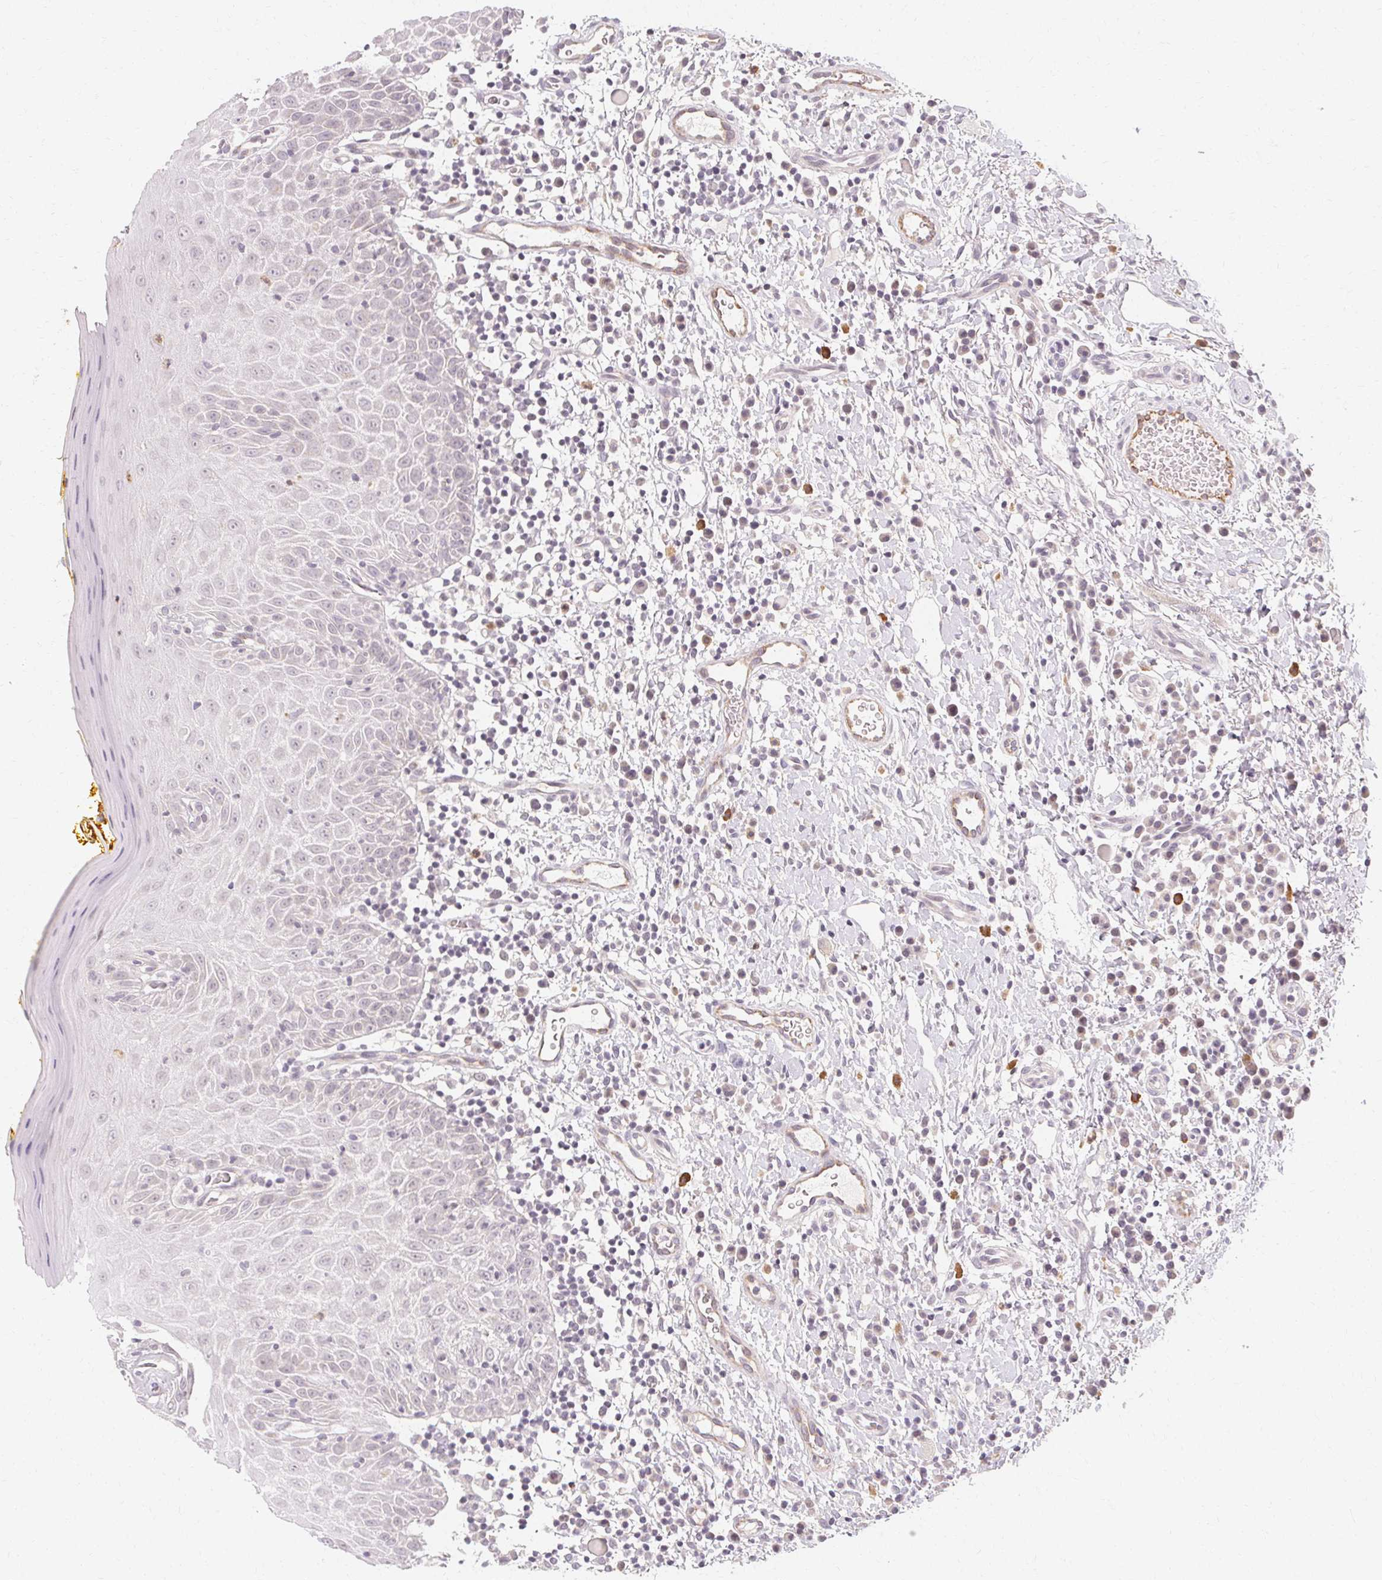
{"staining": {"intensity": "negative", "quantity": "none", "location": "none"}, "tissue": "oral mucosa", "cell_type": "Squamous epithelial cells", "image_type": "normal", "snomed": [{"axis": "morphology", "description": "Normal tissue, NOS"}, {"axis": "topography", "description": "Oral tissue"}, {"axis": "topography", "description": "Tounge, NOS"}], "caption": "A high-resolution histopathology image shows immunohistochemistry staining of benign oral mucosa, which demonstrates no significant positivity in squamous epithelial cells. (Immunohistochemistry, brightfield microscopy, high magnification).", "gene": "CLCNKA", "patient": {"sex": "female", "age": 58}}